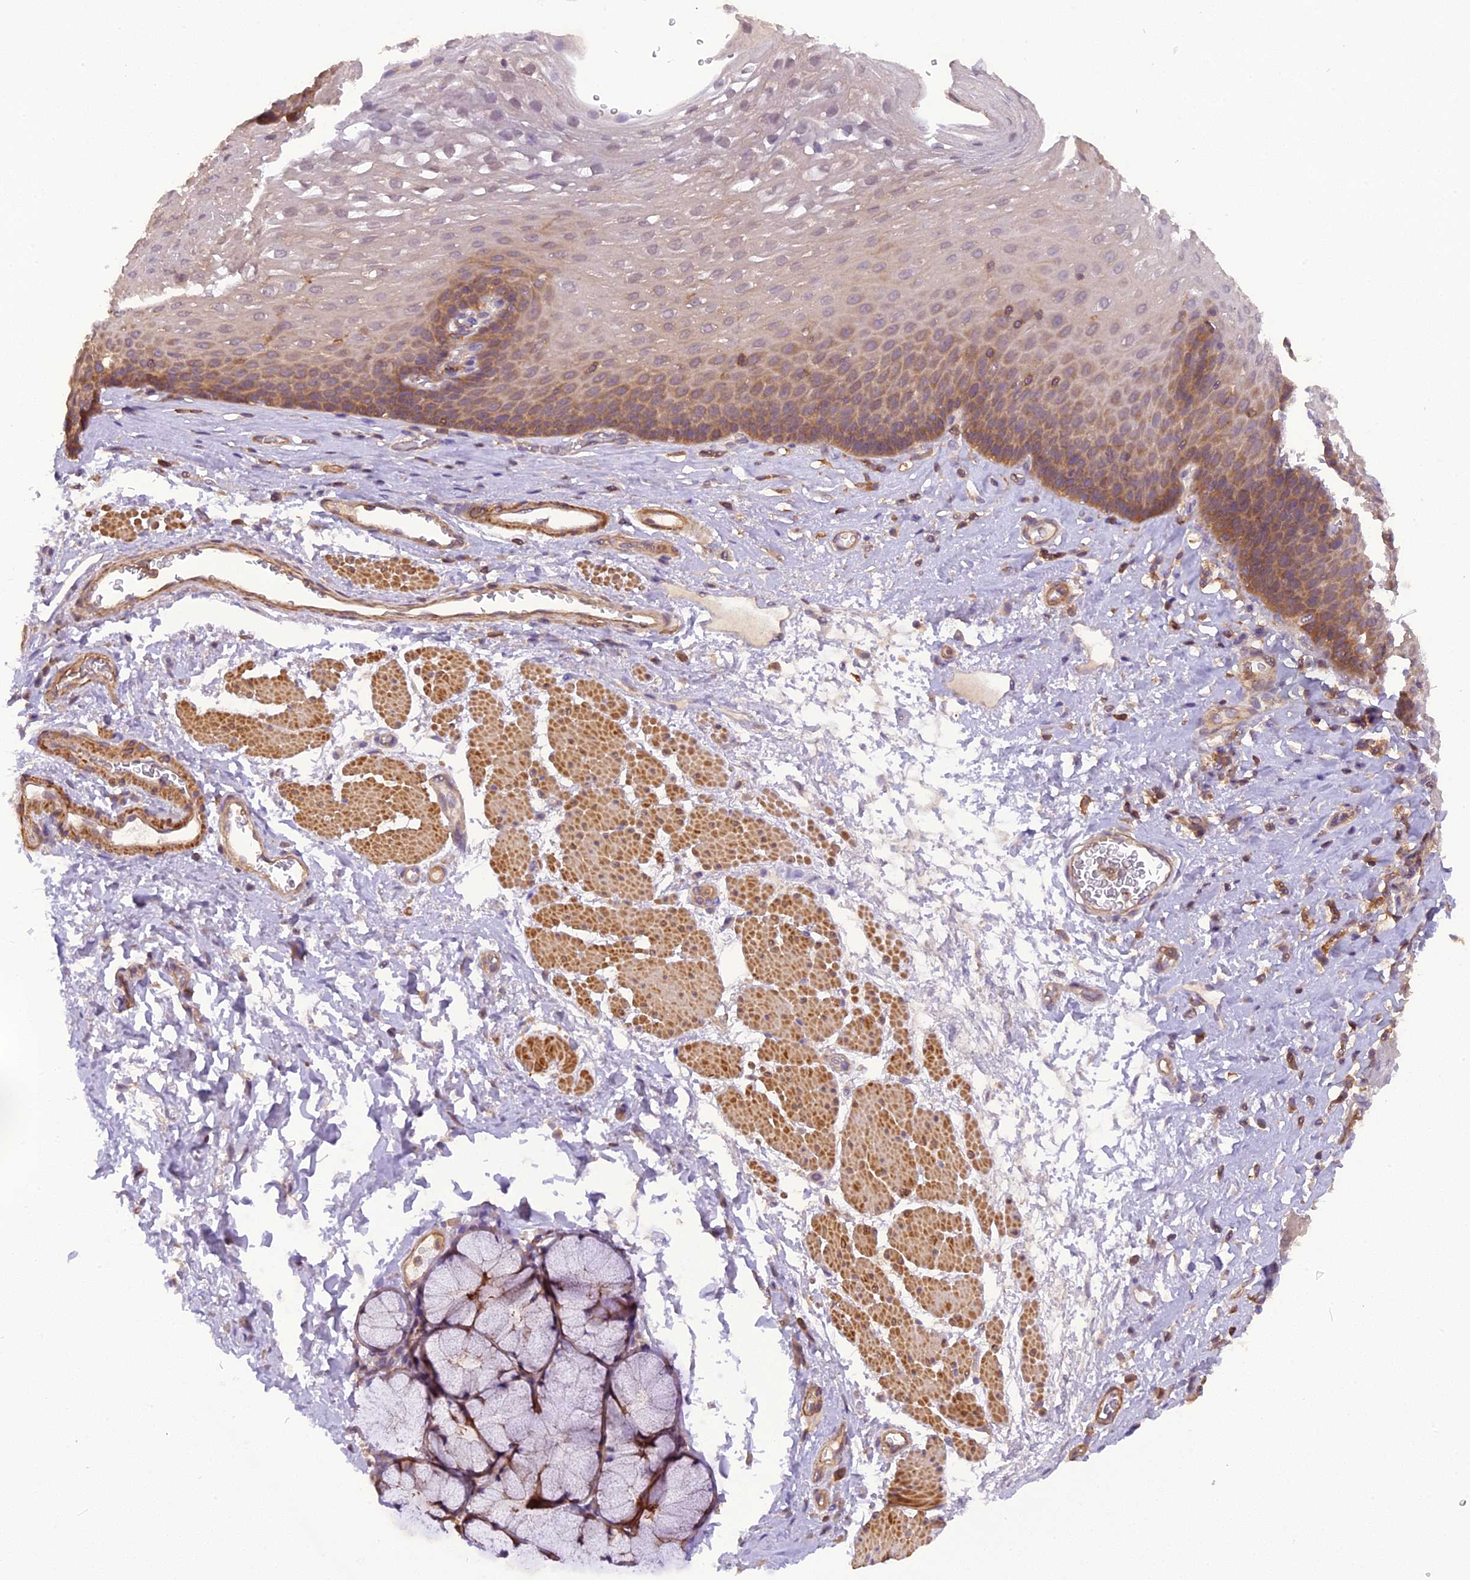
{"staining": {"intensity": "moderate", "quantity": "25%-75%", "location": "cytoplasmic/membranous"}, "tissue": "esophagus", "cell_type": "Squamous epithelial cells", "image_type": "normal", "snomed": [{"axis": "morphology", "description": "Normal tissue, NOS"}, {"axis": "topography", "description": "Esophagus"}], "caption": "Squamous epithelial cells reveal moderate cytoplasmic/membranous positivity in about 25%-75% of cells in benign esophagus.", "gene": "STOML1", "patient": {"sex": "female", "age": 66}}